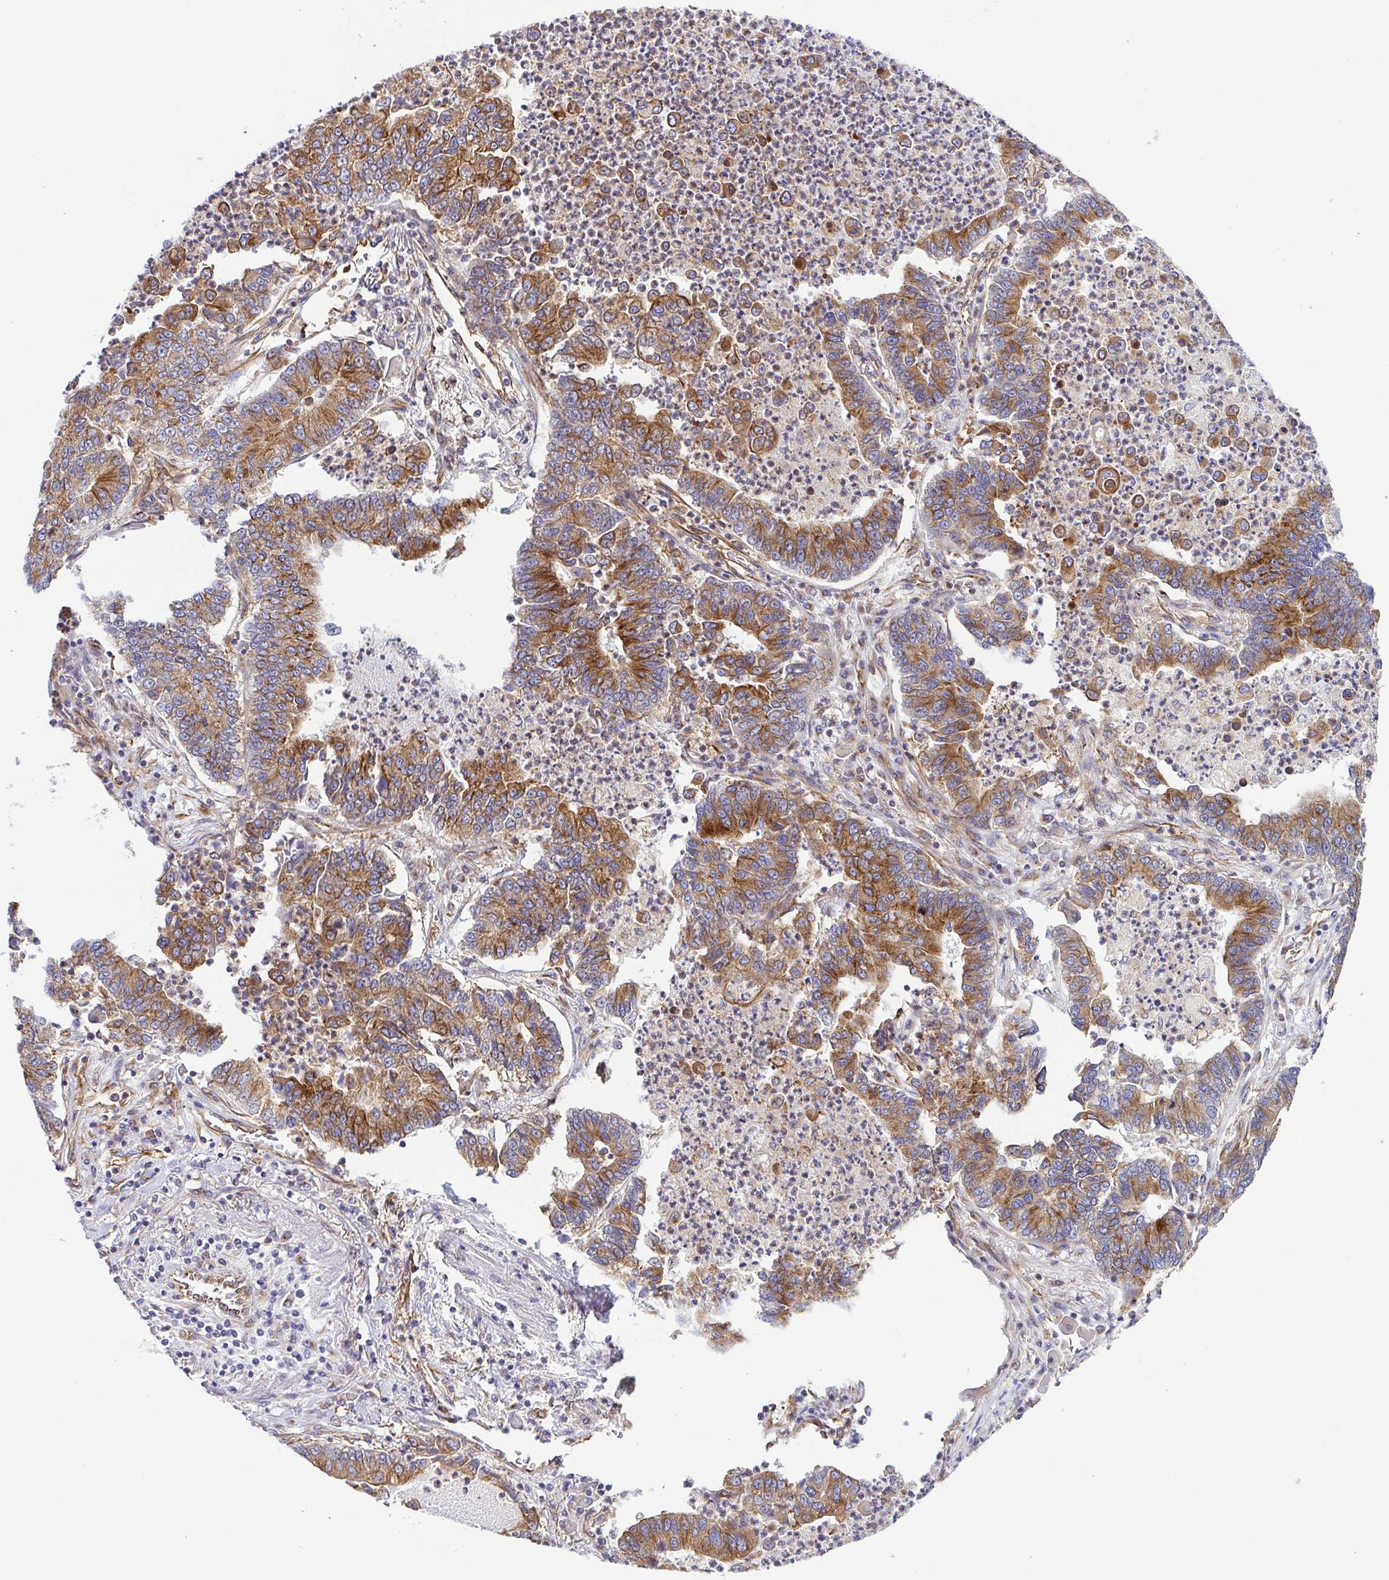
{"staining": {"intensity": "moderate", "quantity": ">75%", "location": "cytoplasmic/membranous"}, "tissue": "lung cancer", "cell_type": "Tumor cells", "image_type": "cancer", "snomed": [{"axis": "morphology", "description": "Adenocarcinoma, NOS"}, {"axis": "topography", "description": "Lung"}], "caption": "Lung cancer stained with immunohistochemistry (IHC) demonstrates moderate cytoplasmic/membranous expression in approximately >75% of tumor cells.", "gene": "KIF5B", "patient": {"sex": "female", "age": 57}}